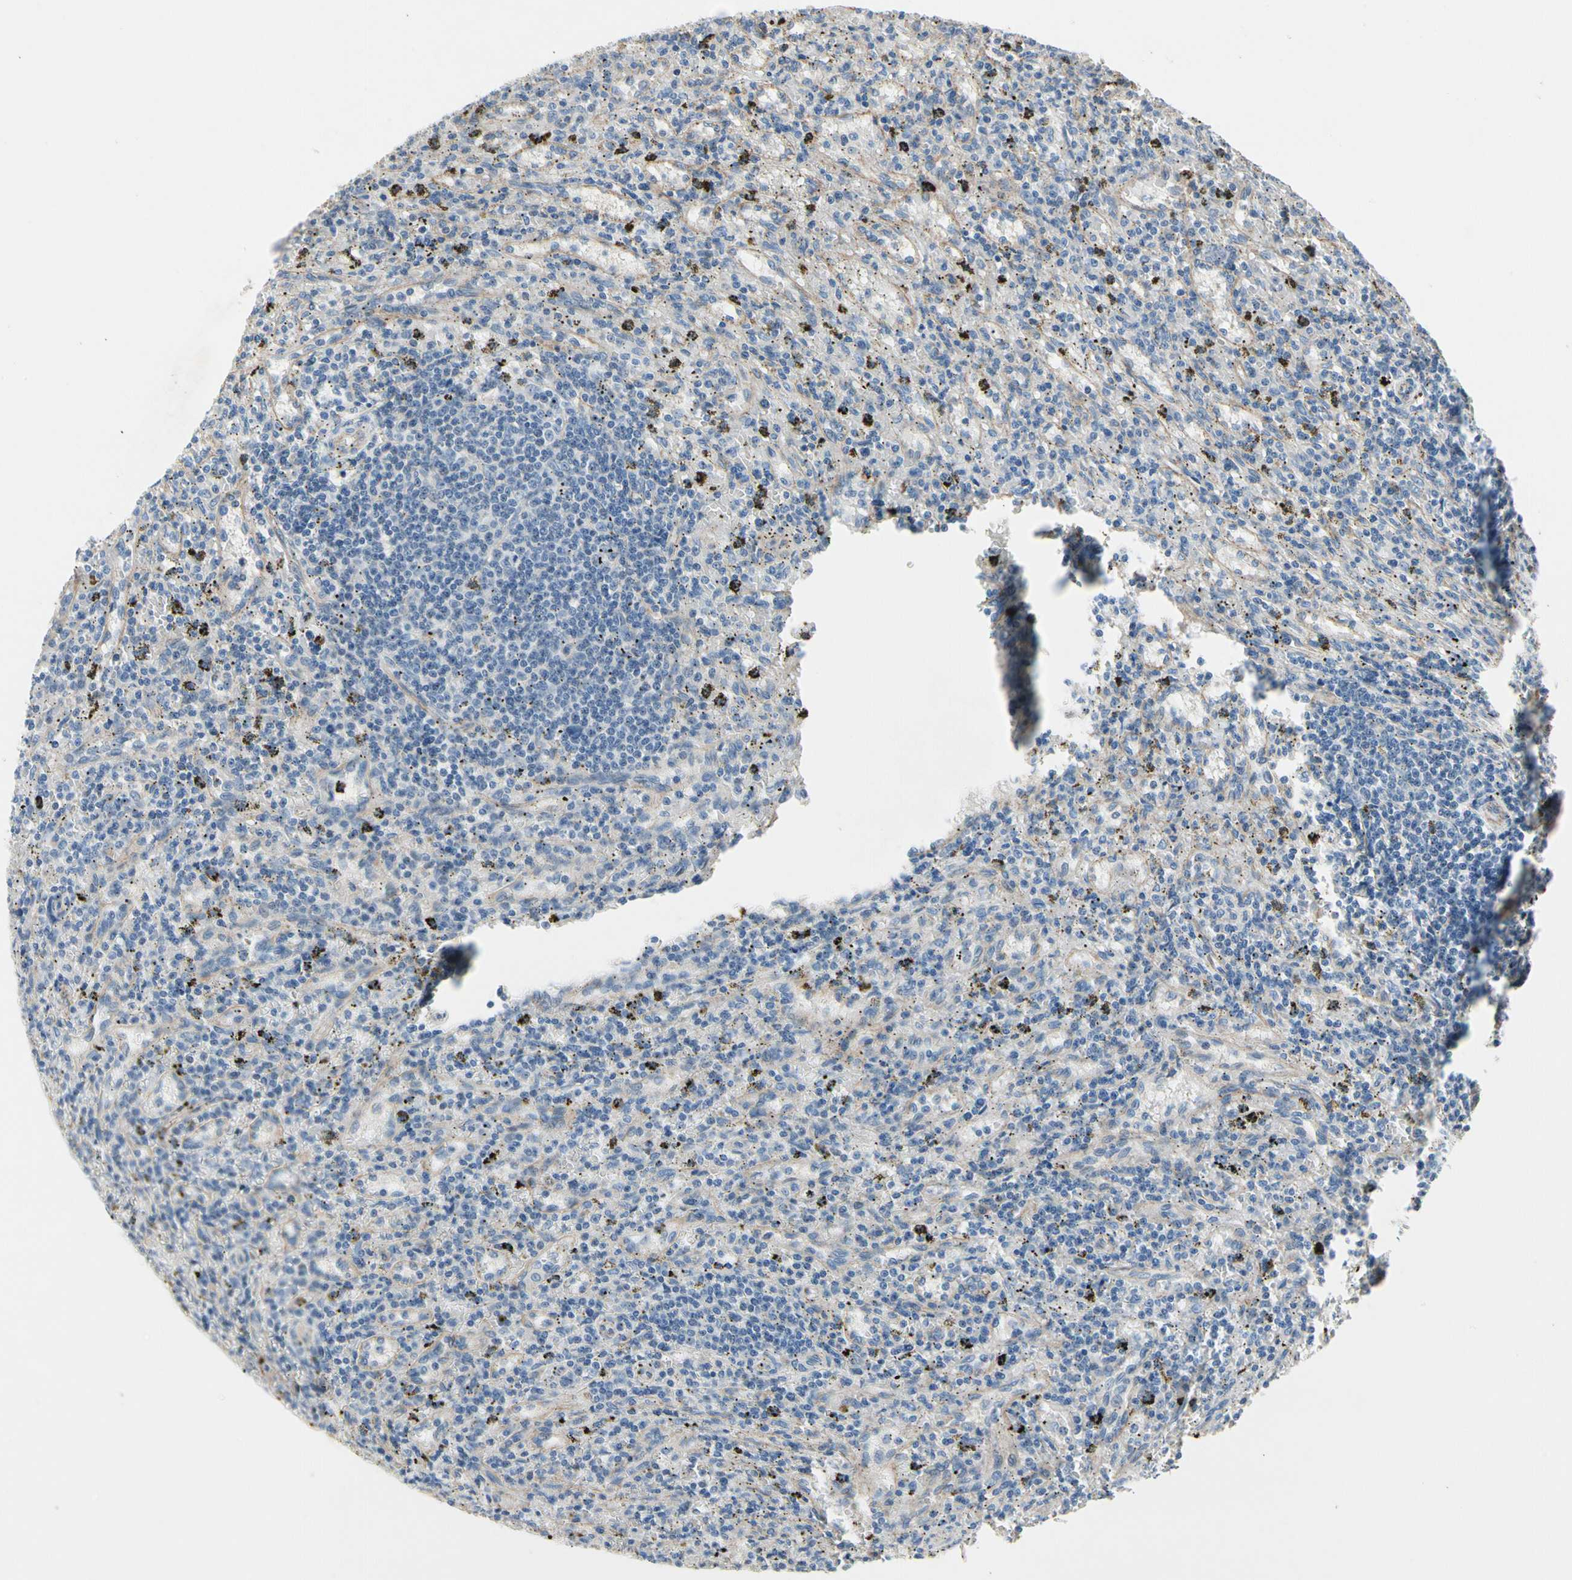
{"staining": {"intensity": "negative", "quantity": "none", "location": "none"}, "tissue": "lymphoma", "cell_type": "Tumor cells", "image_type": "cancer", "snomed": [{"axis": "morphology", "description": "Malignant lymphoma, non-Hodgkin's type, Low grade"}, {"axis": "topography", "description": "Spleen"}], "caption": "High magnification brightfield microscopy of low-grade malignant lymphoma, non-Hodgkin's type stained with DAB (brown) and counterstained with hematoxylin (blue): tumor cells show no significant positivity. (Stains: DAB (3,3'-diaminobenzidine) IHC with hematoxylin counter stain, Microscopy: brightfield microscopy at high magnification).", "gene": "LGR6", "patient": {"sex": "male", "age": 76}}